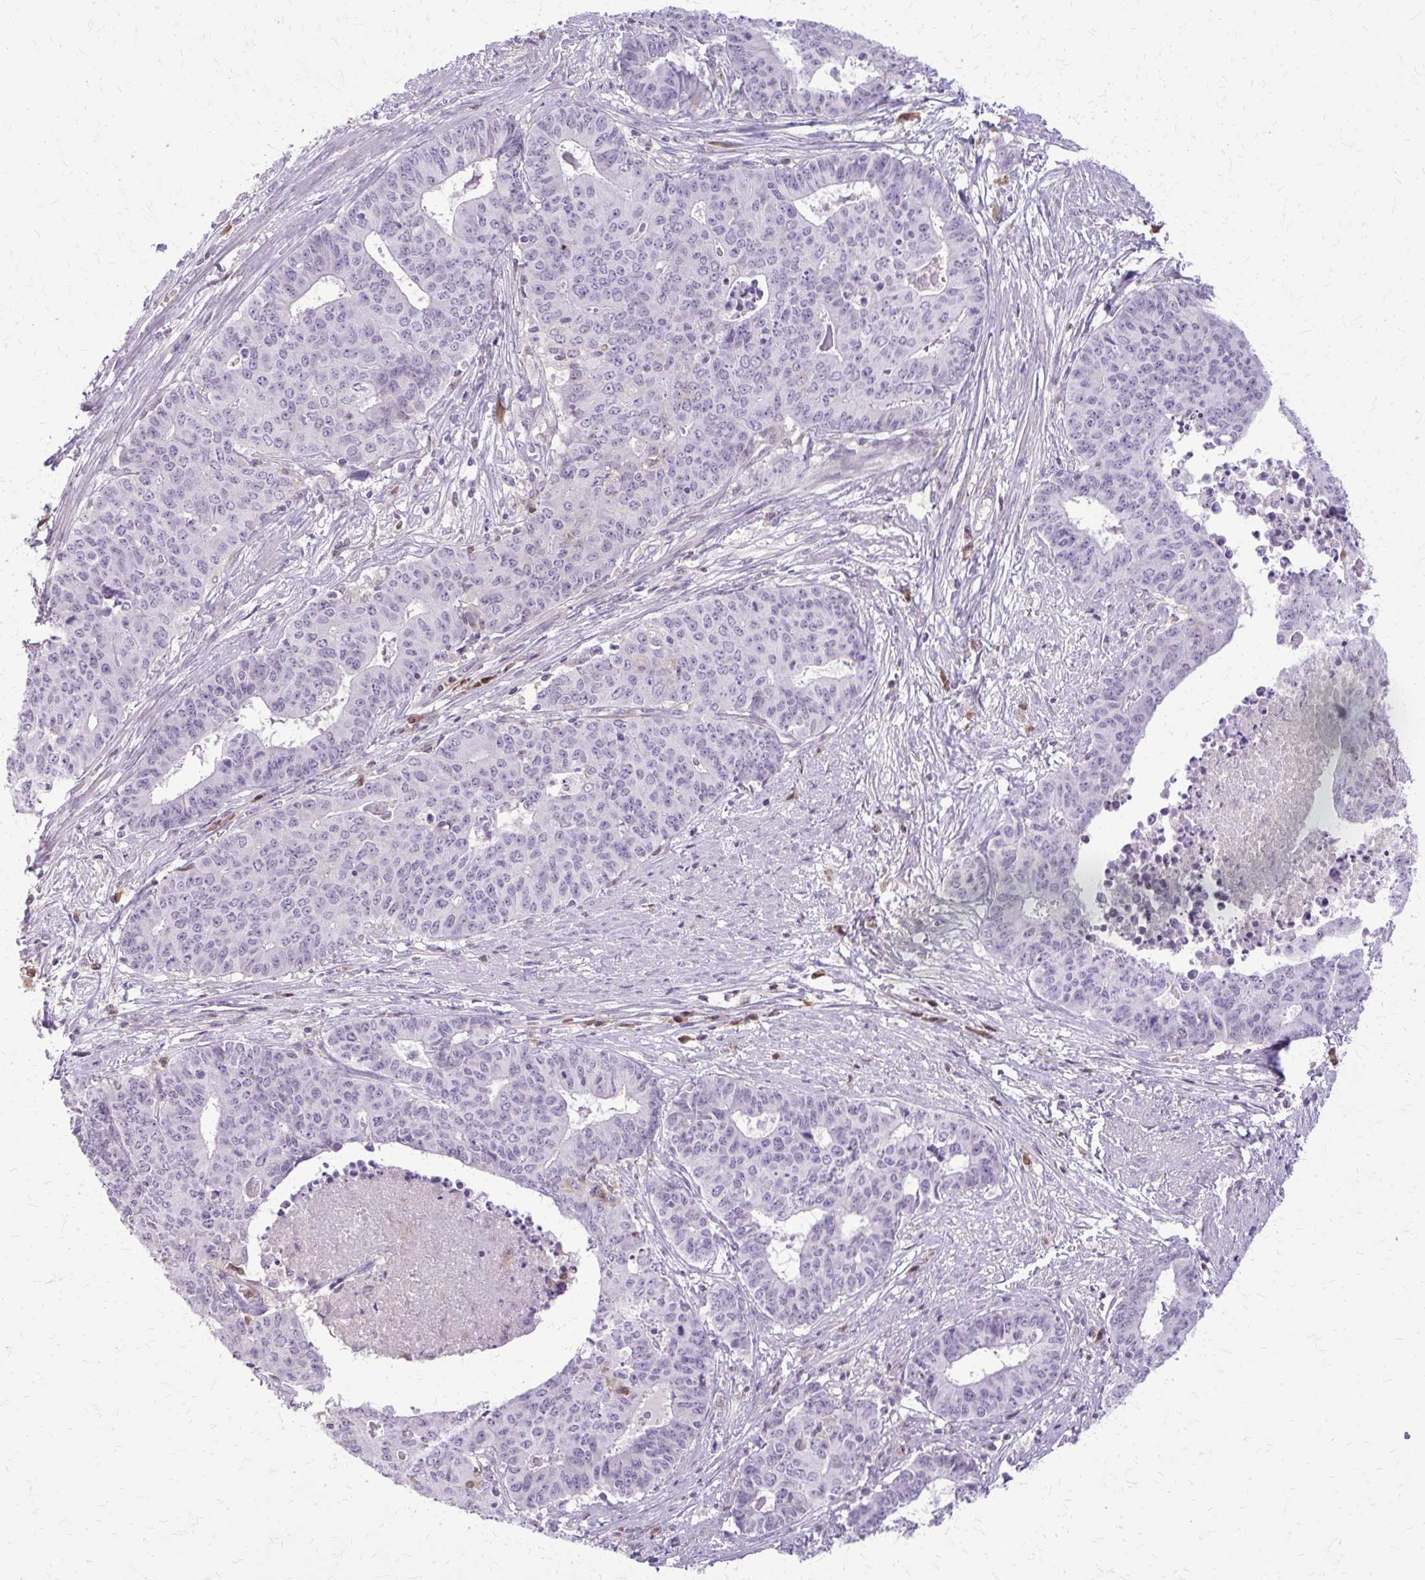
{"staining": {"intensity": "negative", "quantity": "none", "location": "none"}, "tissue": "endometrial cancer", "cell_type": "Tumor cells", "image_type": "cancer", "snomed": [{"axis": "morphology", "description": "Adenocarcinoma, NOS"}, {"axis": "topography", "description": "Endometrium"}], "caption": "A micrograph of endometrial cancer stained for a protein displays no brown staining in tumor cells. (Brightfield microscopy of DAB IHC at high magnification).", "gene": "GLRX", "patient": {"sex": "female", "age": 59}}